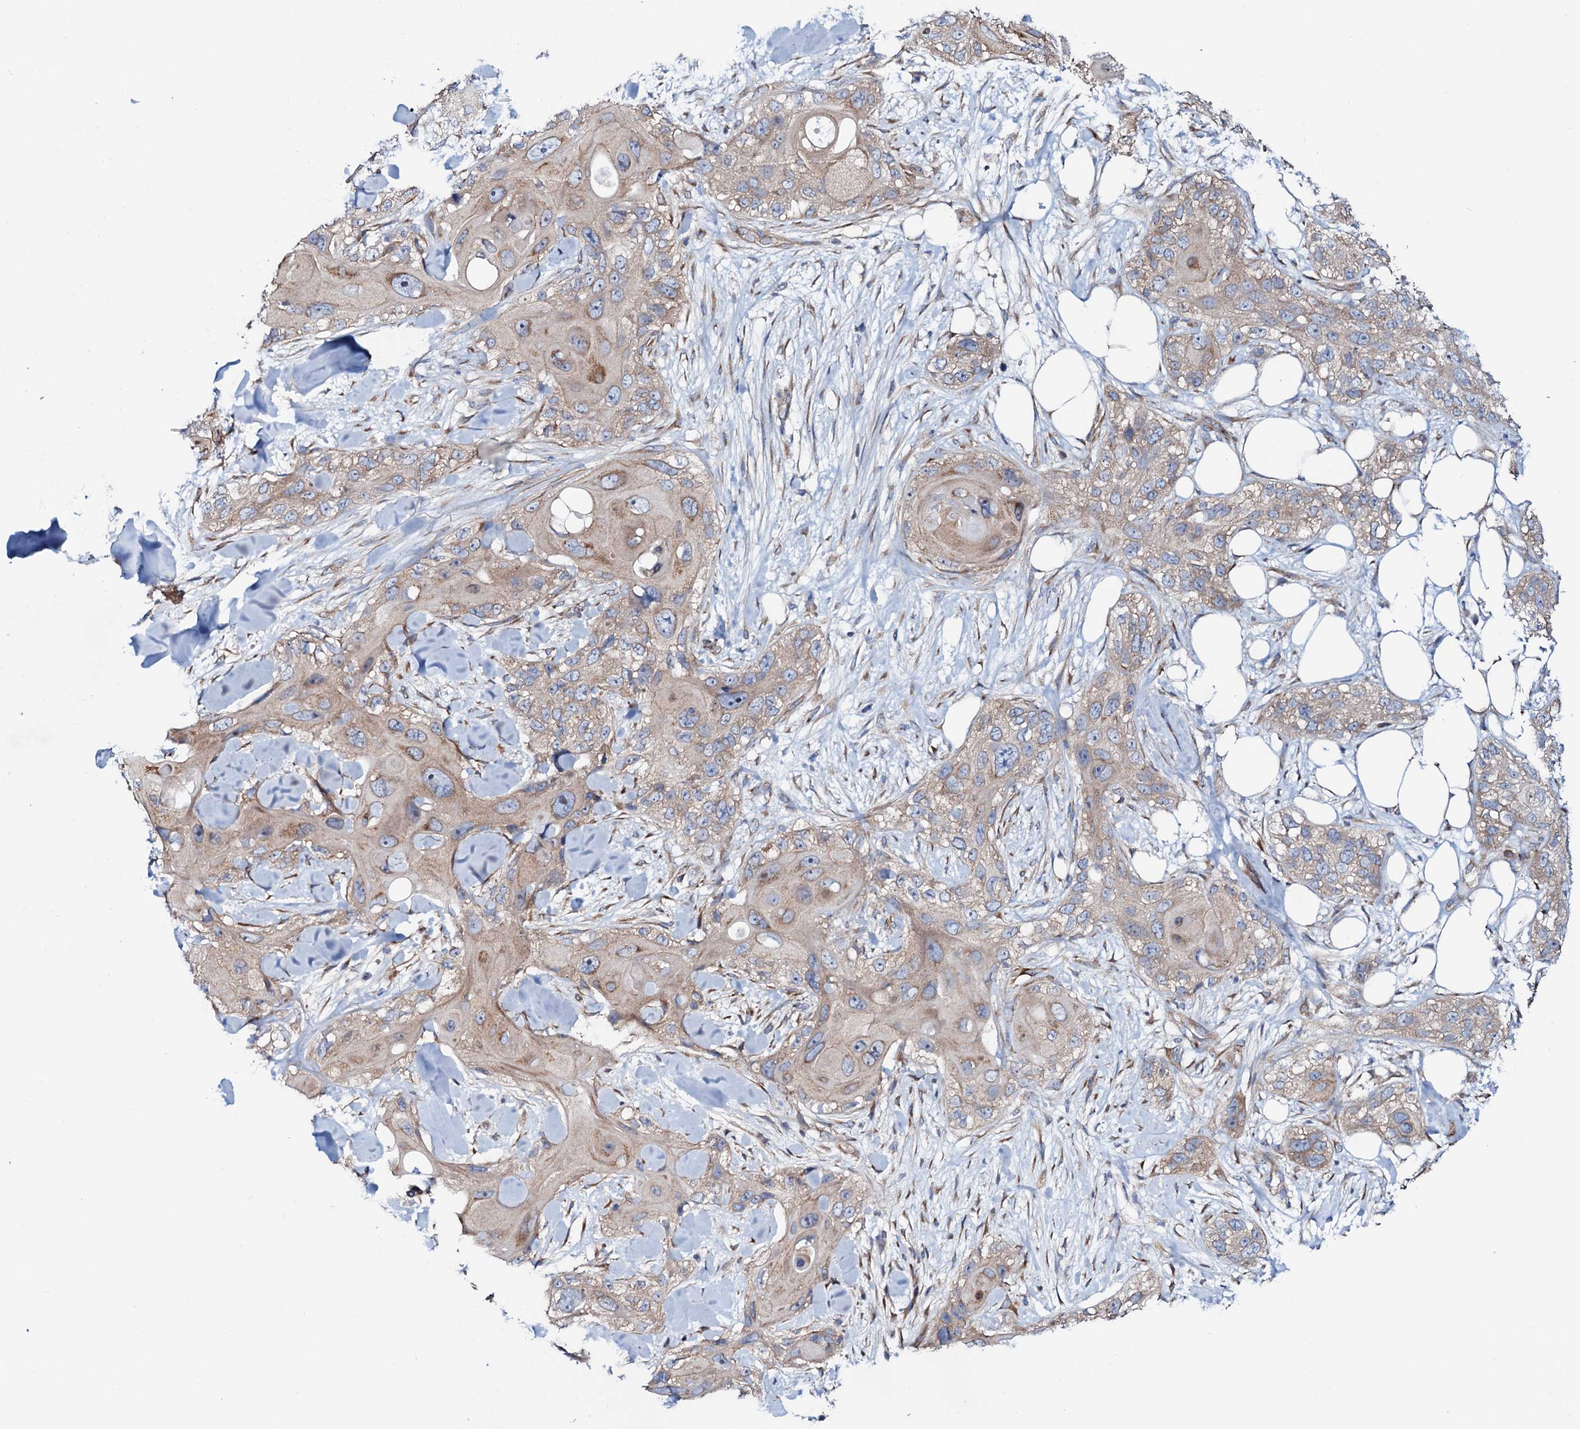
{"staining": {"intensity": "weak", "quantity": "25%-75%", "location": "cytoplasmic/membranous"}, "tissue": "skin cancer", "cell_type": "Tumor cells", "image_type": "cancer", "snomed": [{"axis": "morphology", "description": "Normal tissue, NOS"}, {"axis": "morphology", "description": "Squamous cell carcinoma, NOS"}, {"axis": "topography", "description": "Skin"}], "caption": "High-magnification brightfield microscopy of skin squamous cell carcinoma stained with DAB (brown) and counterstained with hematoxylin (blue). tumor cells exhibit weak cytoplasmic/membranous positivity is present in approximately25%-75% of cells.", "gene": "STARD13", "patient": {"sex": "male", "age": 72}}